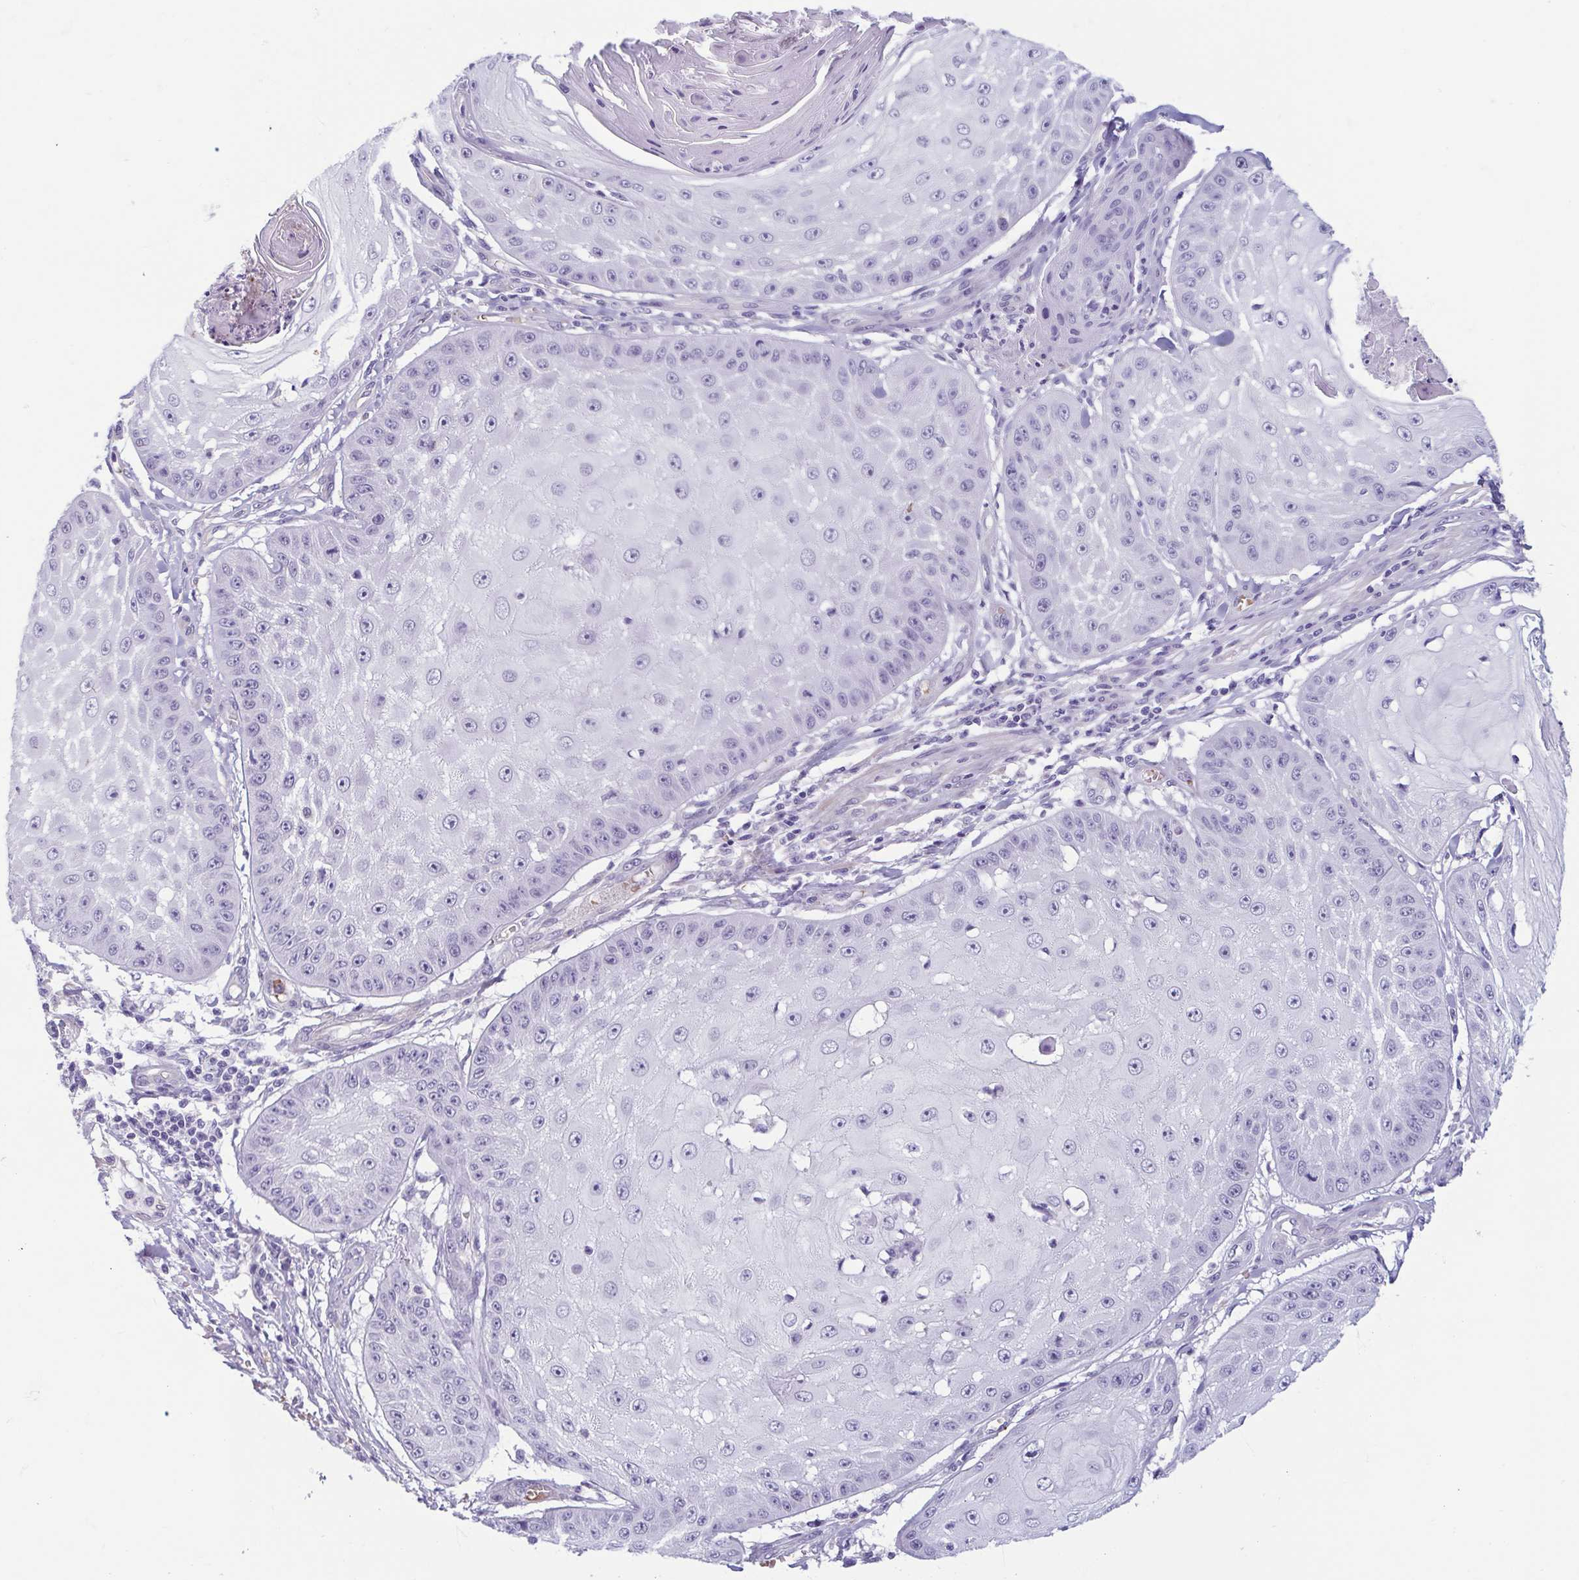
{"staining": {"intensity": "negative", "quantity": "none", "location": "none"}, "tissue": "skin cancer", "cell_type": "Tumor cells", "image_type": "cancer", "snomed": [{"axis": "morphology", "description": "Squamous cell carcinoma, NOS"}, {"axis": "topography", "description": "Skin"}], "caption": "High power microscopy photomicrograph of an IHC photomicrograph of skin squamous cell carcinoma, revealing no significant expression in tumor cells.", "gene": "MORC4", "patient": {"sex": "male", "age": 70}}